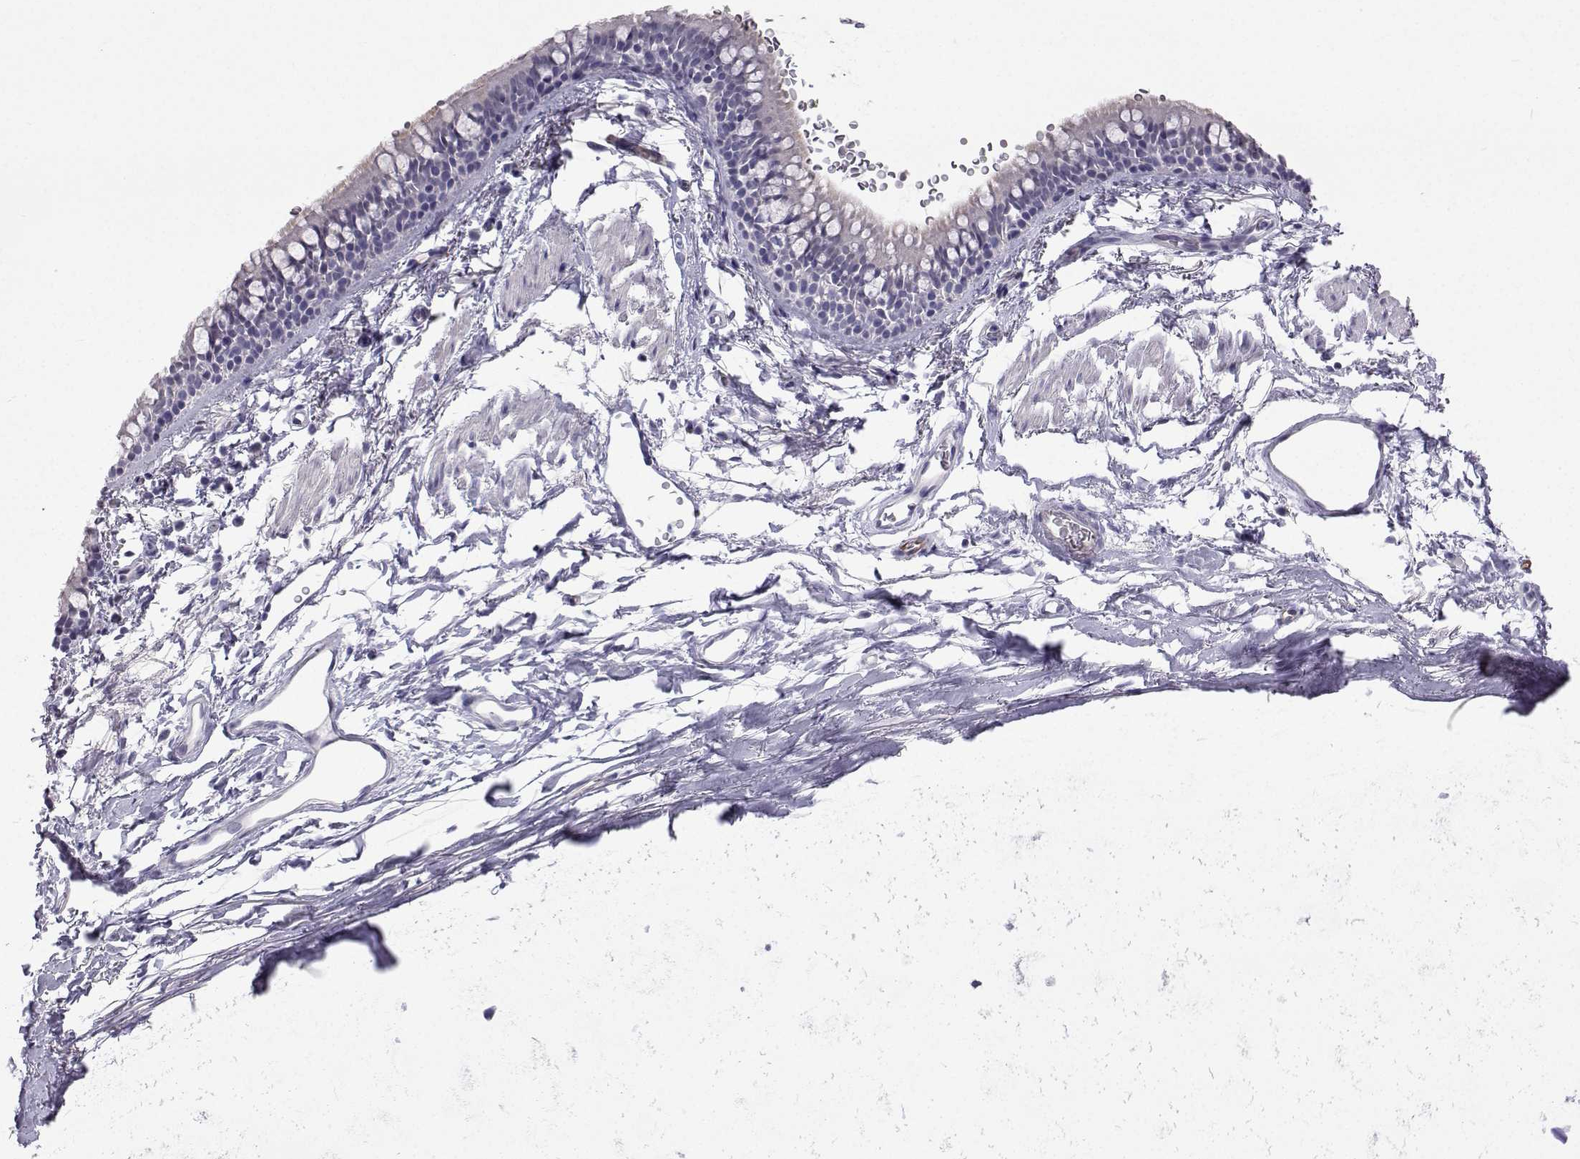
{"staining": {"intensity": "negative", "quantity": "none", "location": "none"}, "tissue": "bronchus", "cell_type": "Respiratory epithelial cells", "image_type": "normal", "snomed": [{"axis": "morphology", "description": "Normal tissue, NOS"}, {"axis": "topography", "description": "Lymph node"}, {"axis": "topography", "description": "Cartilage tissue"}, {"axis": "topography", "description": "Bronchus"}], "caption": "Respiratory epithelial cells show no significant protein staining in unremarkable bronchus.", "gene": "GALM", "patient": {"sex": "female", "age": 70}}